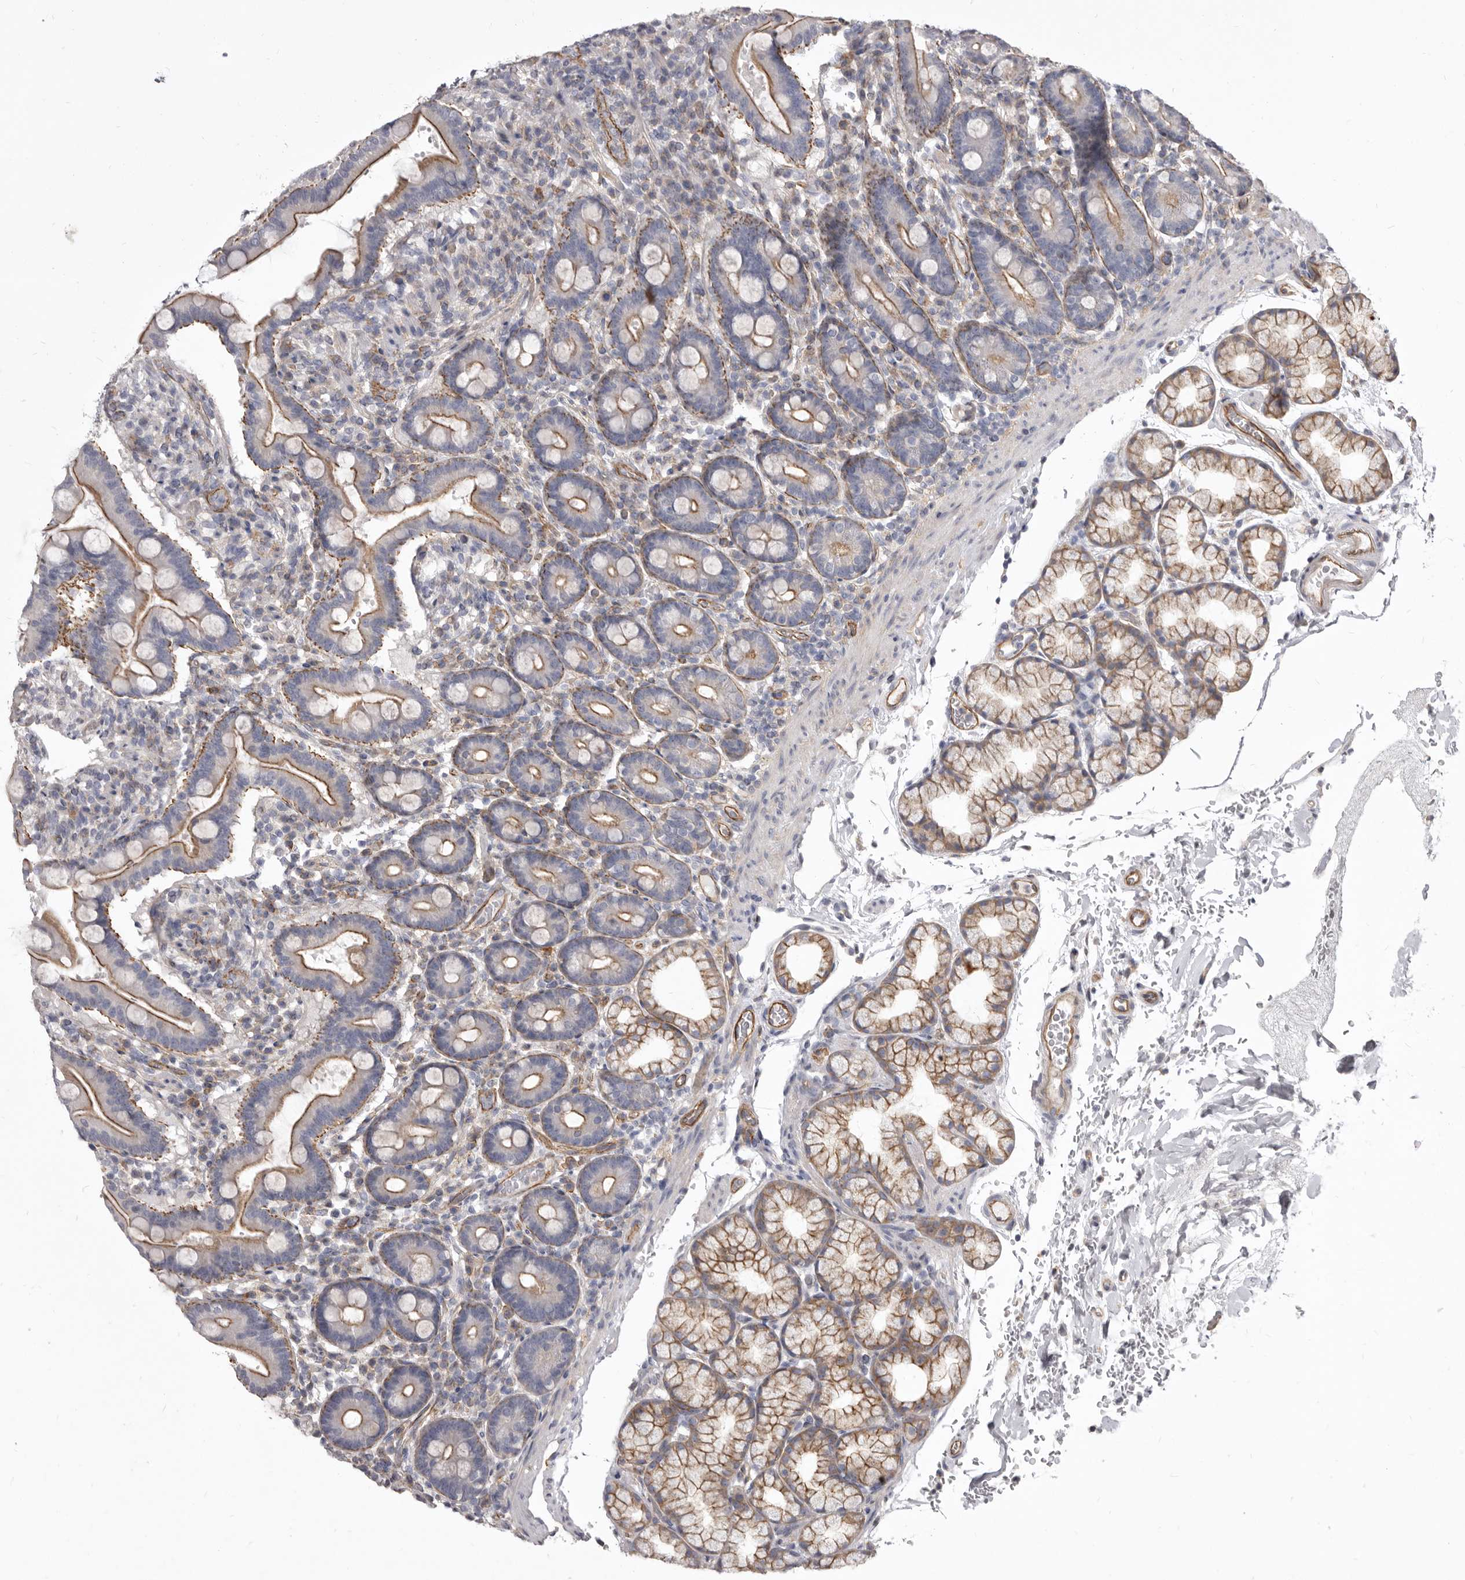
{"staining": {"intensity": "moderate", "quantity": "25%-75%", "location": "cytoplasmic/membranous"}, "tissue": "duodenum", "cell_type": "Glandular cells", "image_type": "normal", "snomed": [{"axis": "morphology", "description": "Normal tissue, NOS"}, {"axis": "topography", "description": "Duodenum"}], "caption": "Immunohistochemical staining of benign duodenum exhibits medium levels of moderate cytoplasmic/membranous staining in about 25%-75% of glandular cells. (DAB (3,3'-diaminobenzidine) IHC with brightfield microscopy, high magnification).", "gene": "P2RX6", "patient": {"sex": "male", "age": 54}}